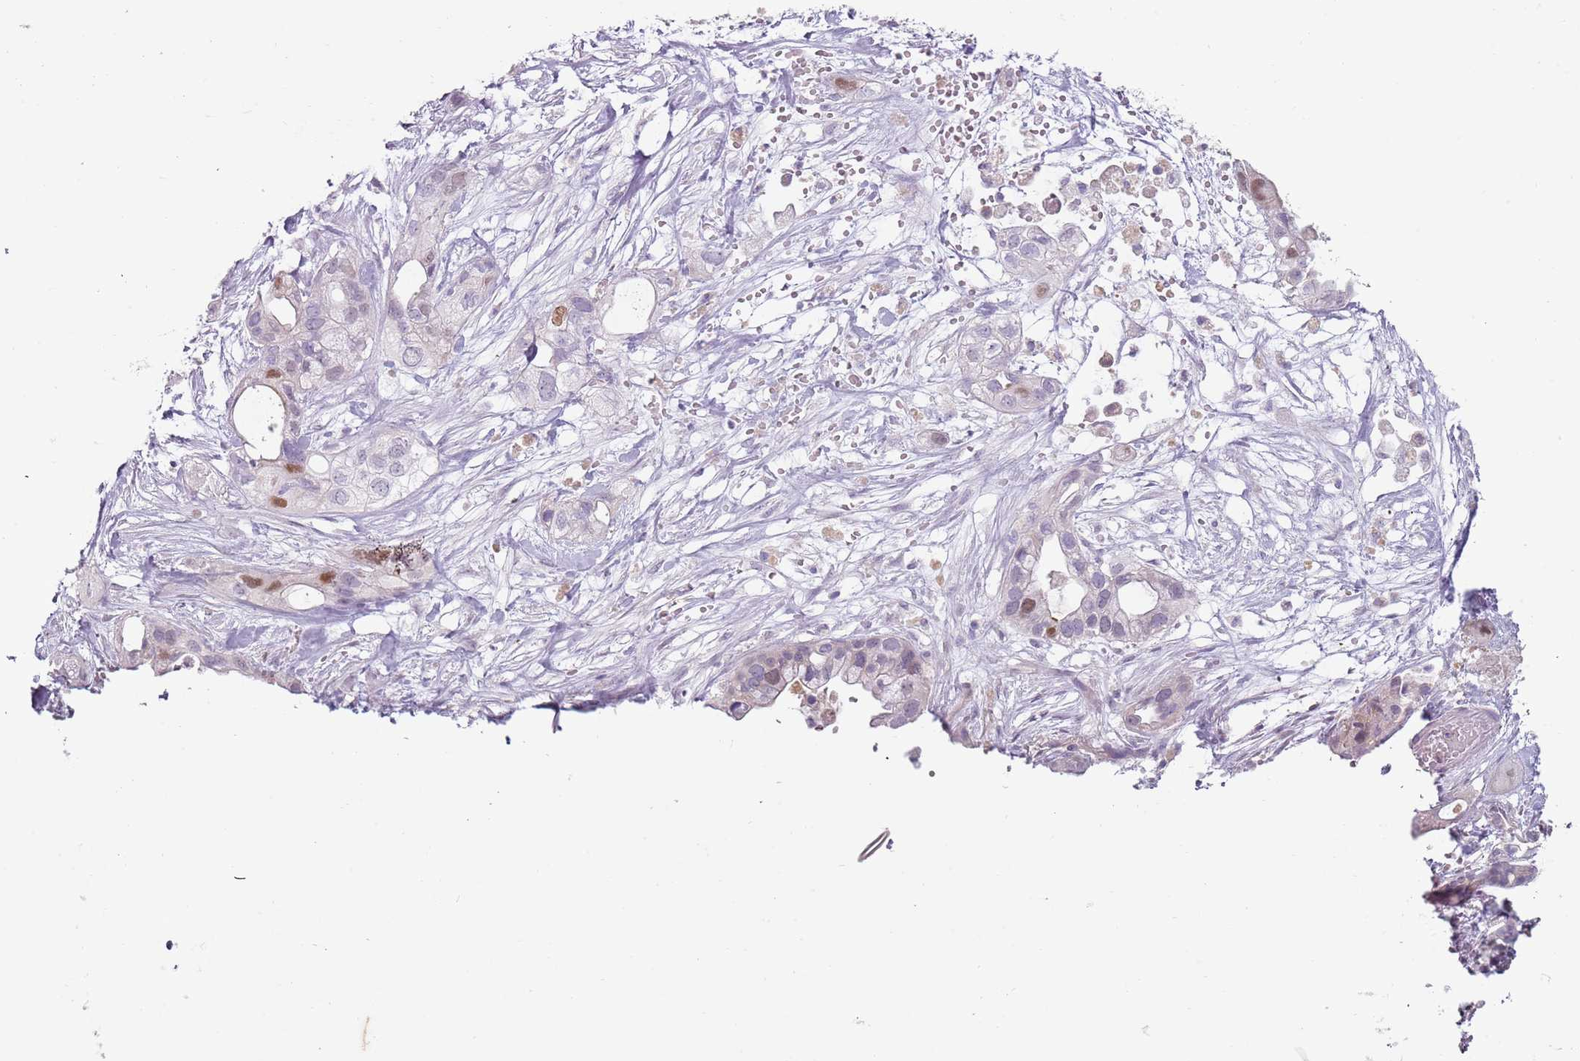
{"staining": {"intensity": "moderate", "quantity": "<25%", "location": "nuclear"}, "tissue": "pancreatic cancer", "cell_type": "Tumor cells", "image_type": "cancer", "snomed": [{"axis": "morphology", "description": "Adenocarcinoma, NOS"}, {"axis": "topography", "description": "Pancreas"}], "caption": "Human pancreatic cancer stained for a protein (brown) demonstrates moderate nuclear positive positivity in about <25% of tumor cells.", "gene": "RFX2", "patient": {"sex": "male", "age": 44}}